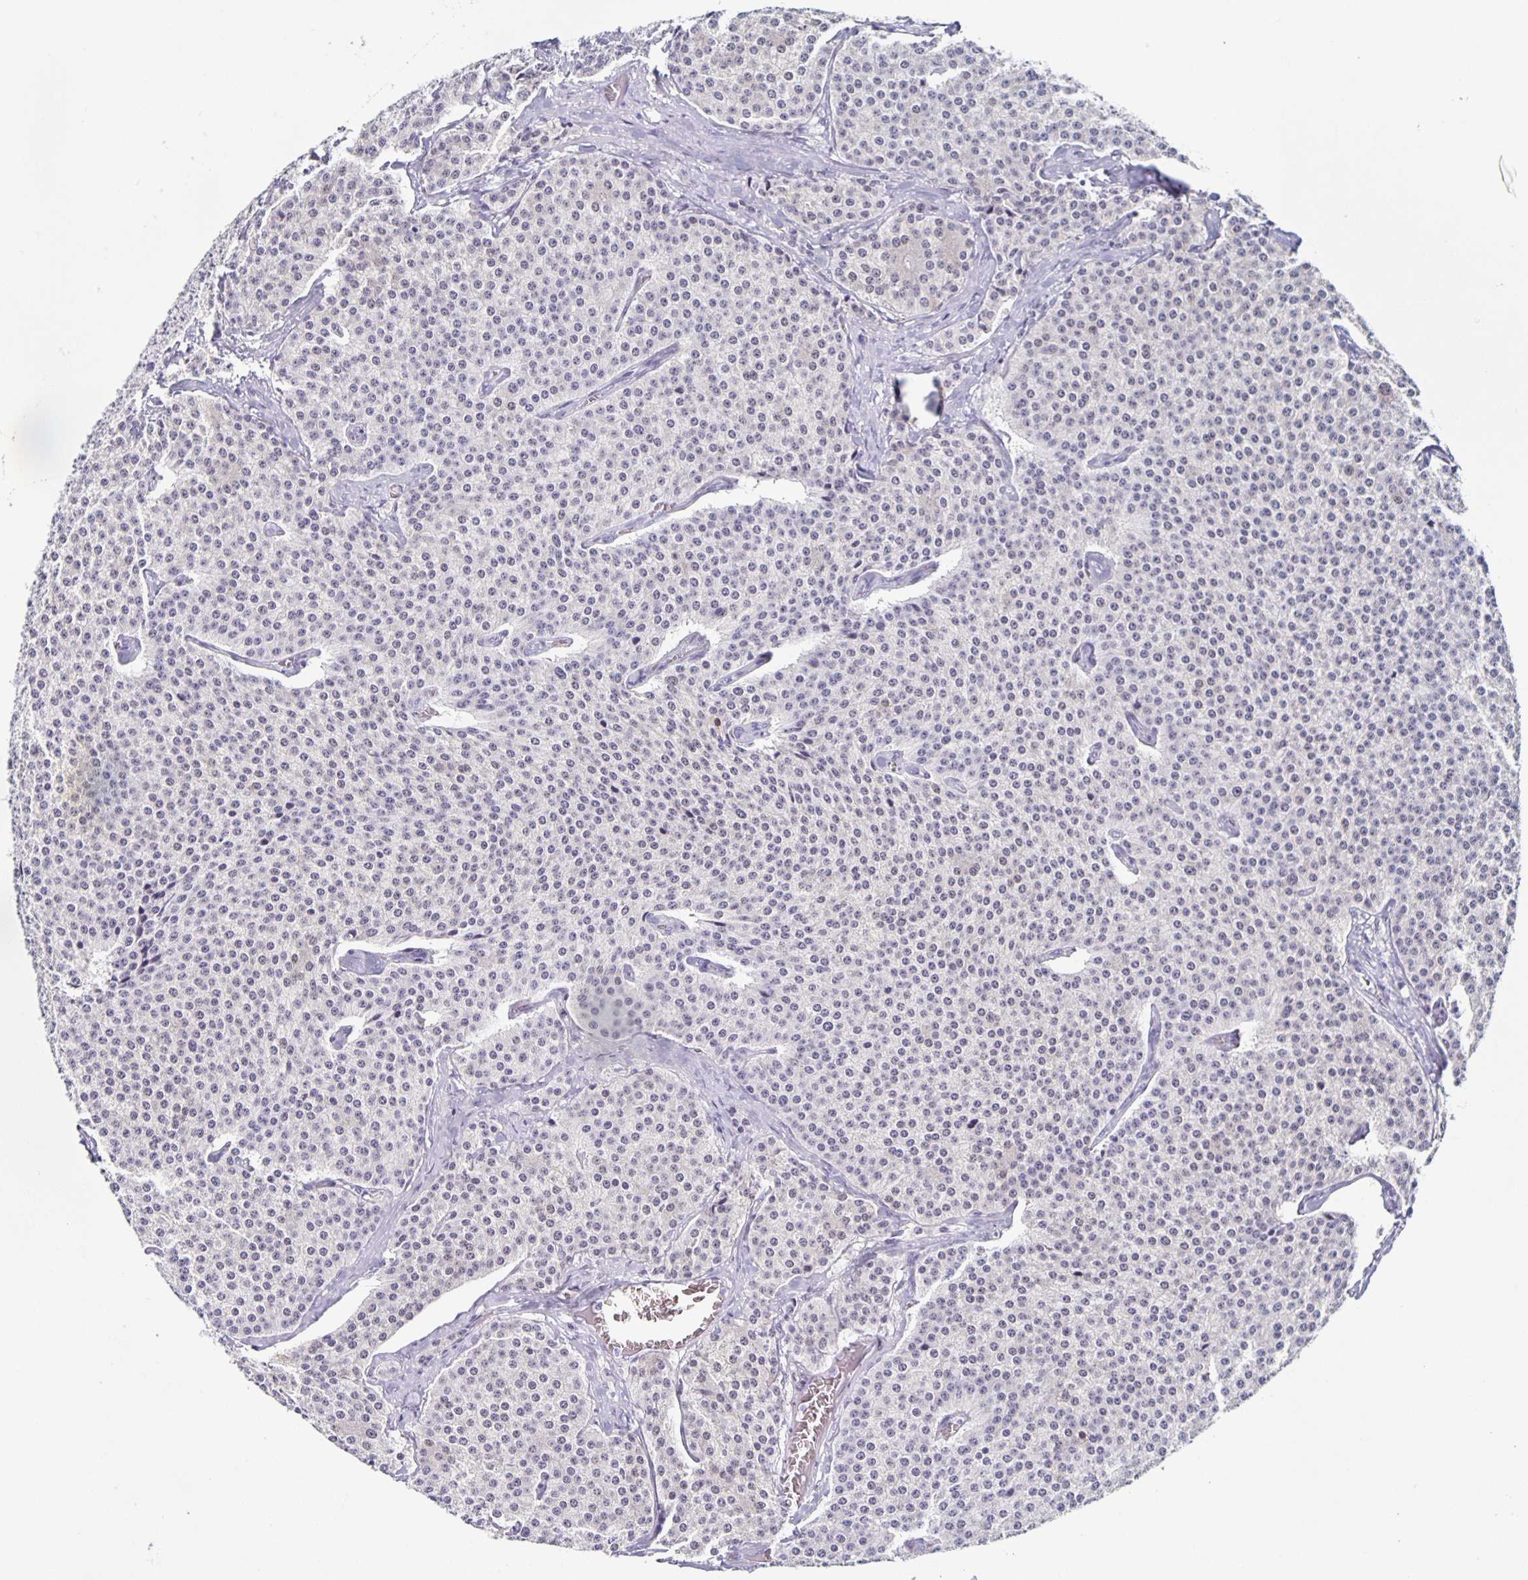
{"staining": {"intensity": "negative", "quantity": "none", "location": "none"}, "tissue": "carcinoid", "cell_type": "Tumor cells", "image_type": "cancer", "snomed": [{"axis": "morphology", "description": "Carcinoid, malignant, NOS"}, {"axis": "topography", "description": "Small intestine"}], "caption": "The micrograph demonstrates no significant staining in tumor cells of malignant carcinoid. (DAB IHC with hematoxylin counter stain).", "gene": "TPPP", "patient": {"sex": "female", "age": 64}}